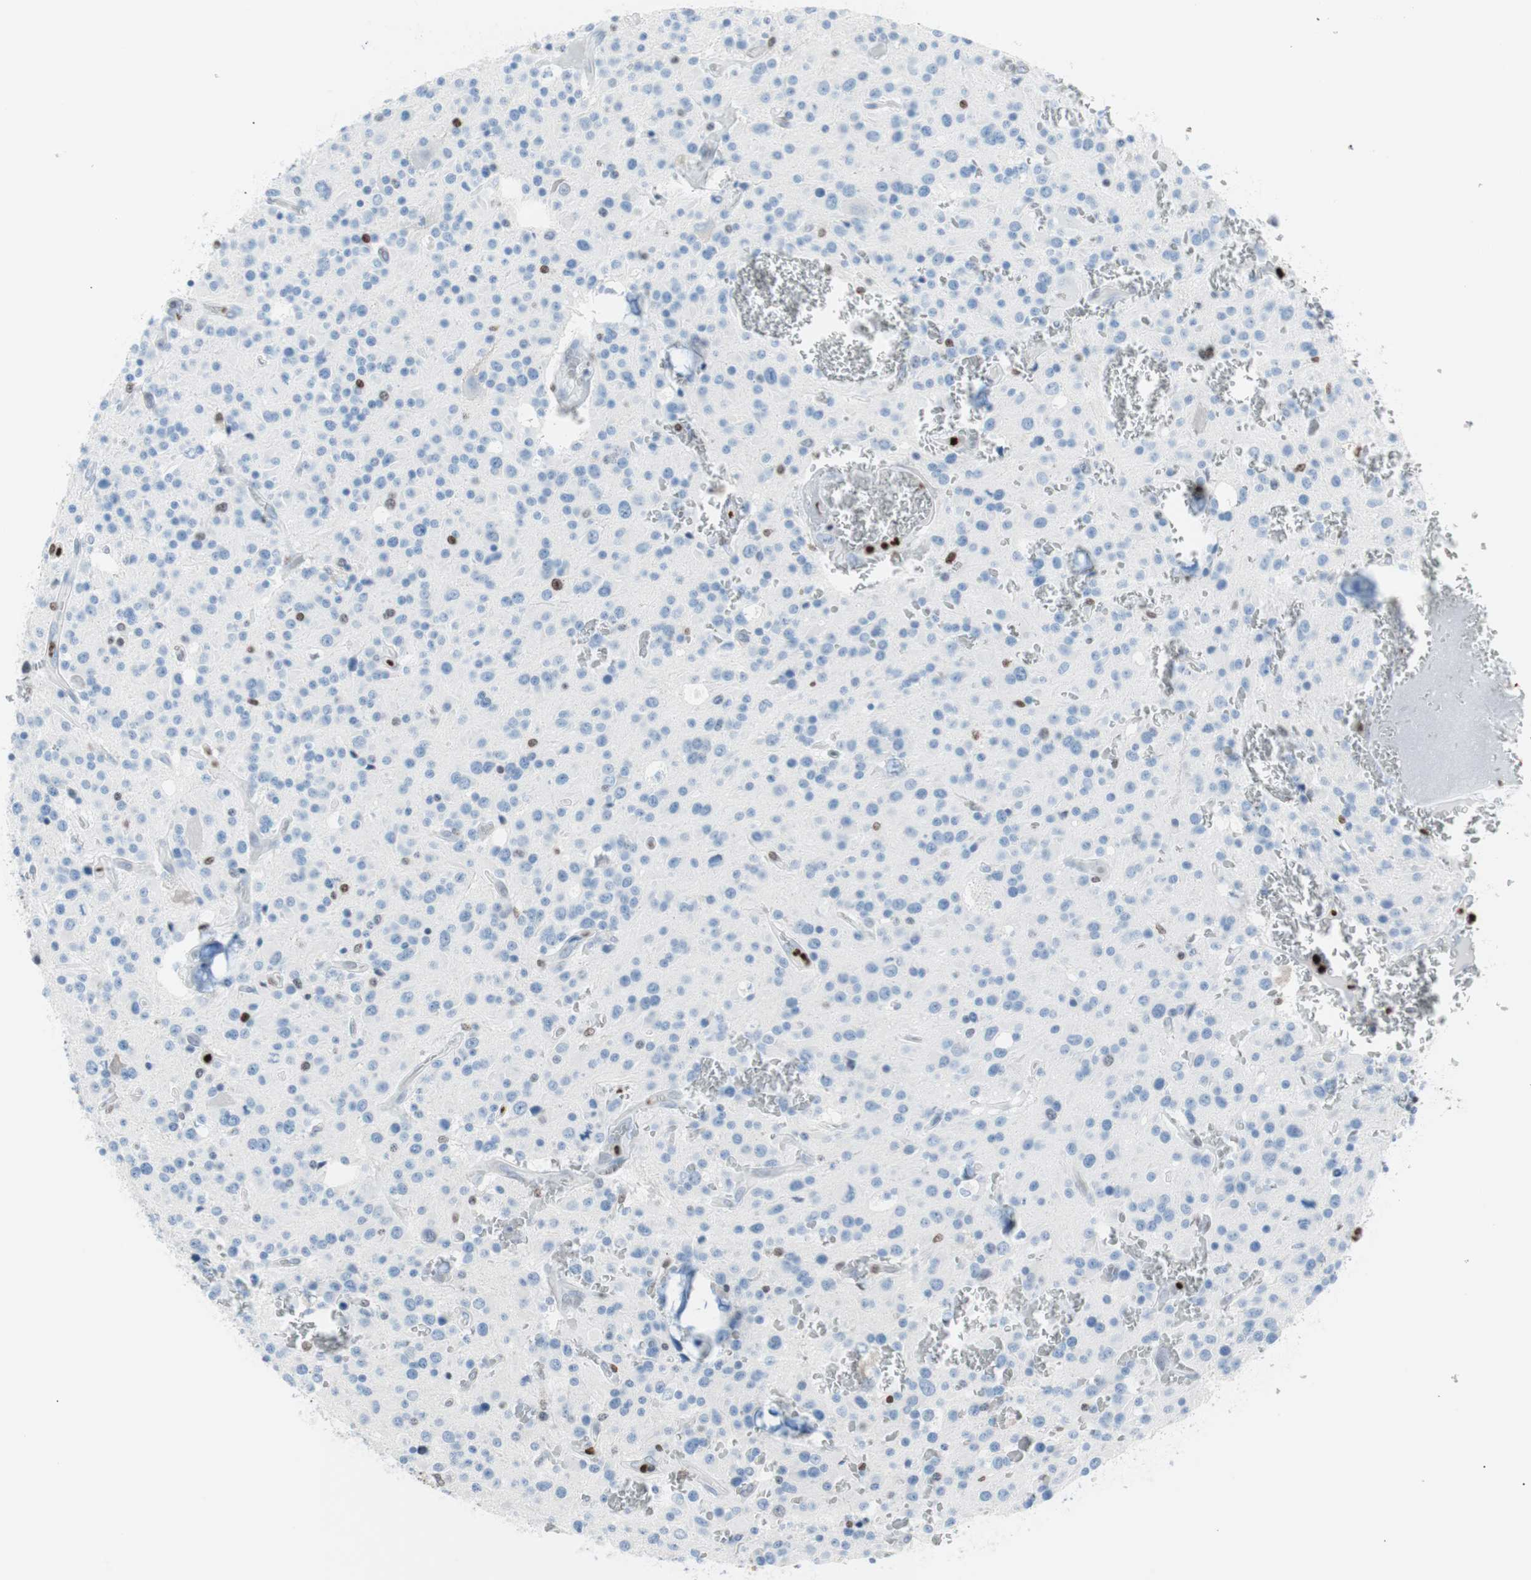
{"staining": {"intensity": "moderate", "quantity": "<25%", "location": "nuclear"}, "tissue": "glioma", "cell_type": "Tumor cells", "image_type": "cancer", "snomed": [{"axis": "morphology", "description": "Glioma, malignant, Low grade"}, {"axis": "topography", "description": "Brain"}], "caption": "Brown immunohistochemical staining in malignant glioma (low-grade) displays moderate nuclear staining in approximately <25% of tumor cells.", "gene": "CEBPB", "patient": {"sex": "male", "age": 58}}